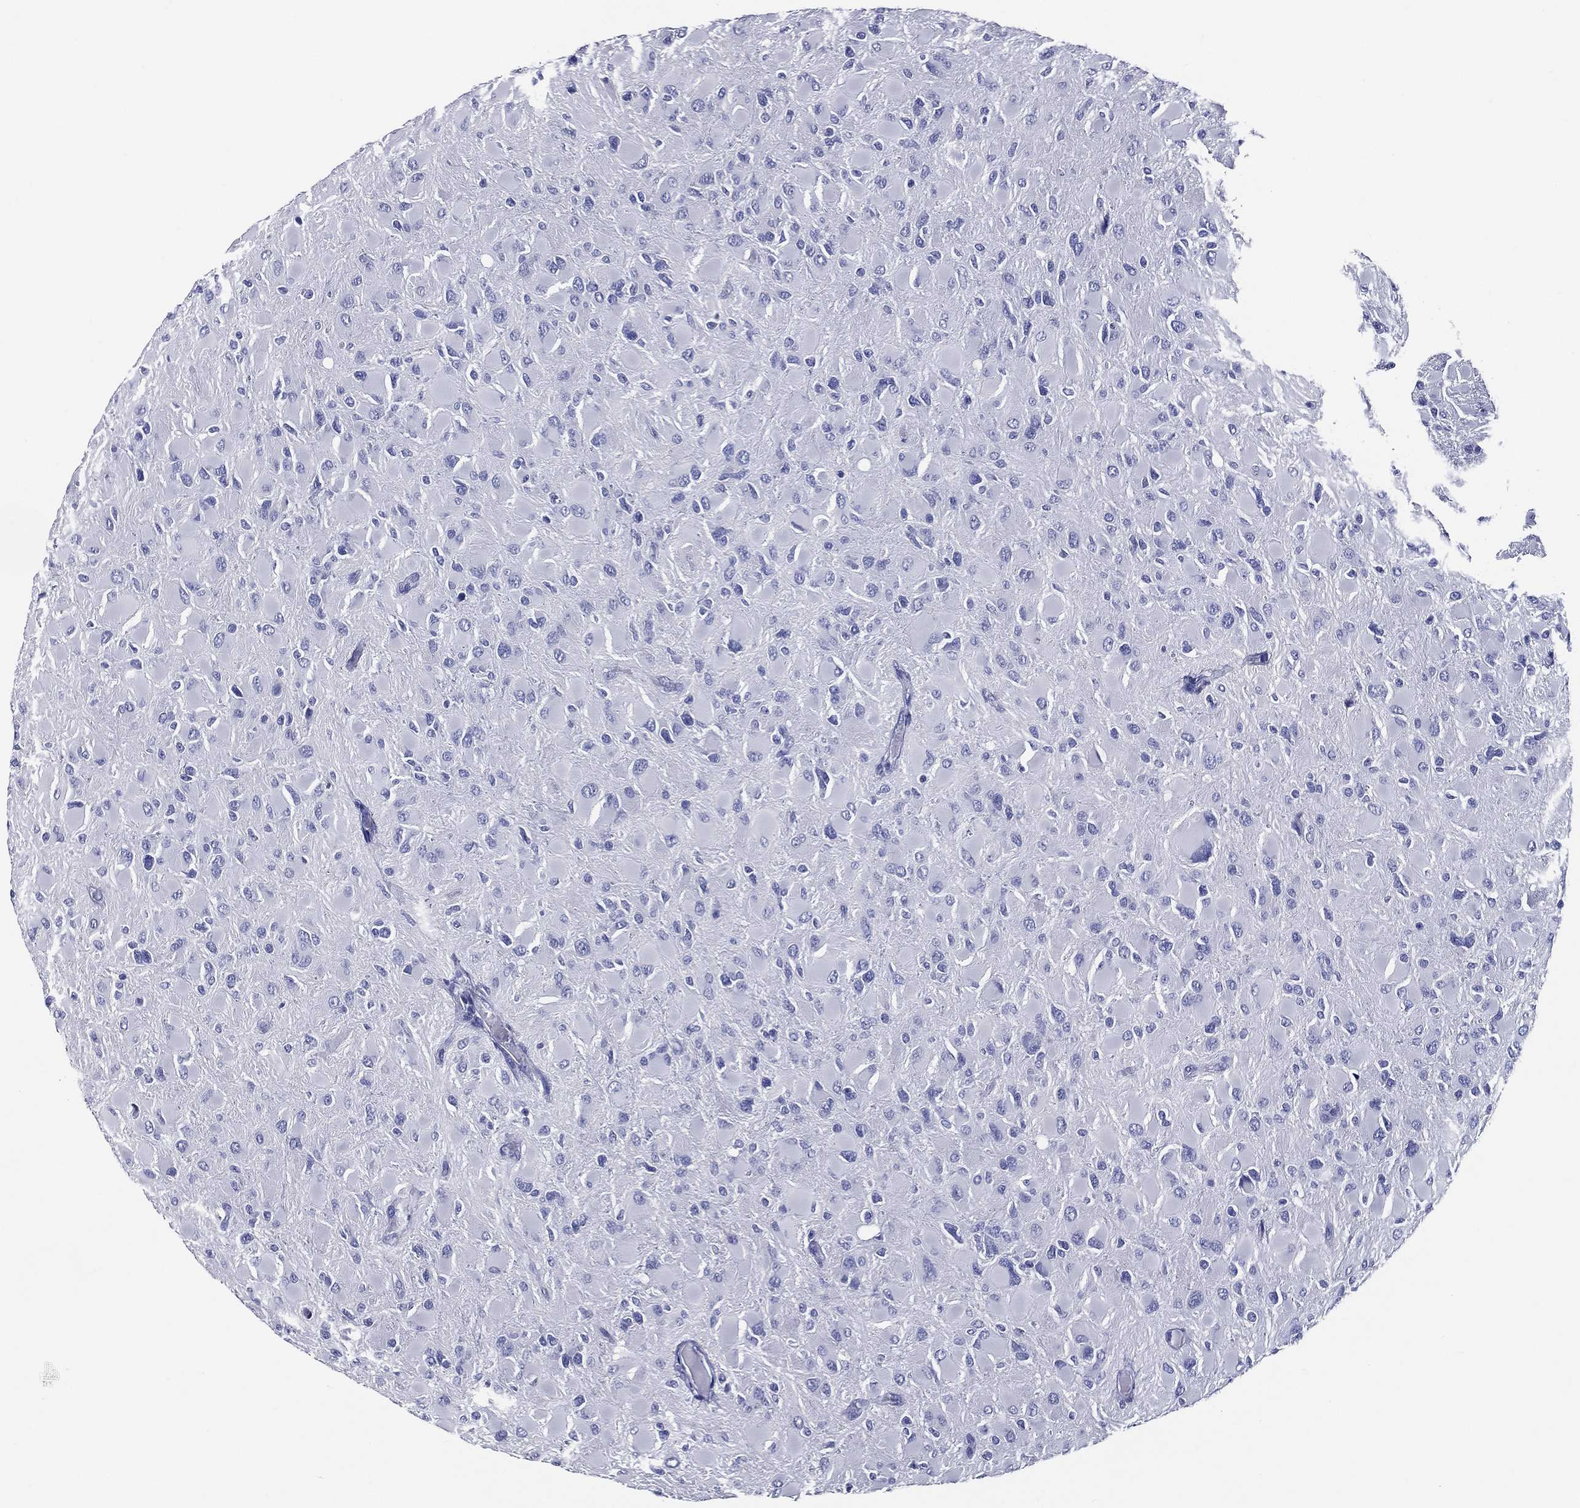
{"staining": {"intensity": "negative", "quantity": "none", "location": "none"}, "tissue": "glioma", "cell_type": "Tumor cells", "image_type": "cancer", "snomed": [{"axis": "morphology", "description": "Glioma, malignant, High grade"}, {"axis": "topography", "description": "Cerebral cortex"}], "caption": "This micrograph is of malignant glioma (high-grade) stained with immunohistochemistry to label a protein in brown with the nuclei are counter-stained blue. There is no positivity in tumor cells.", "gene": "ACE2", "patient": {"sex": "female", "age": 36}}